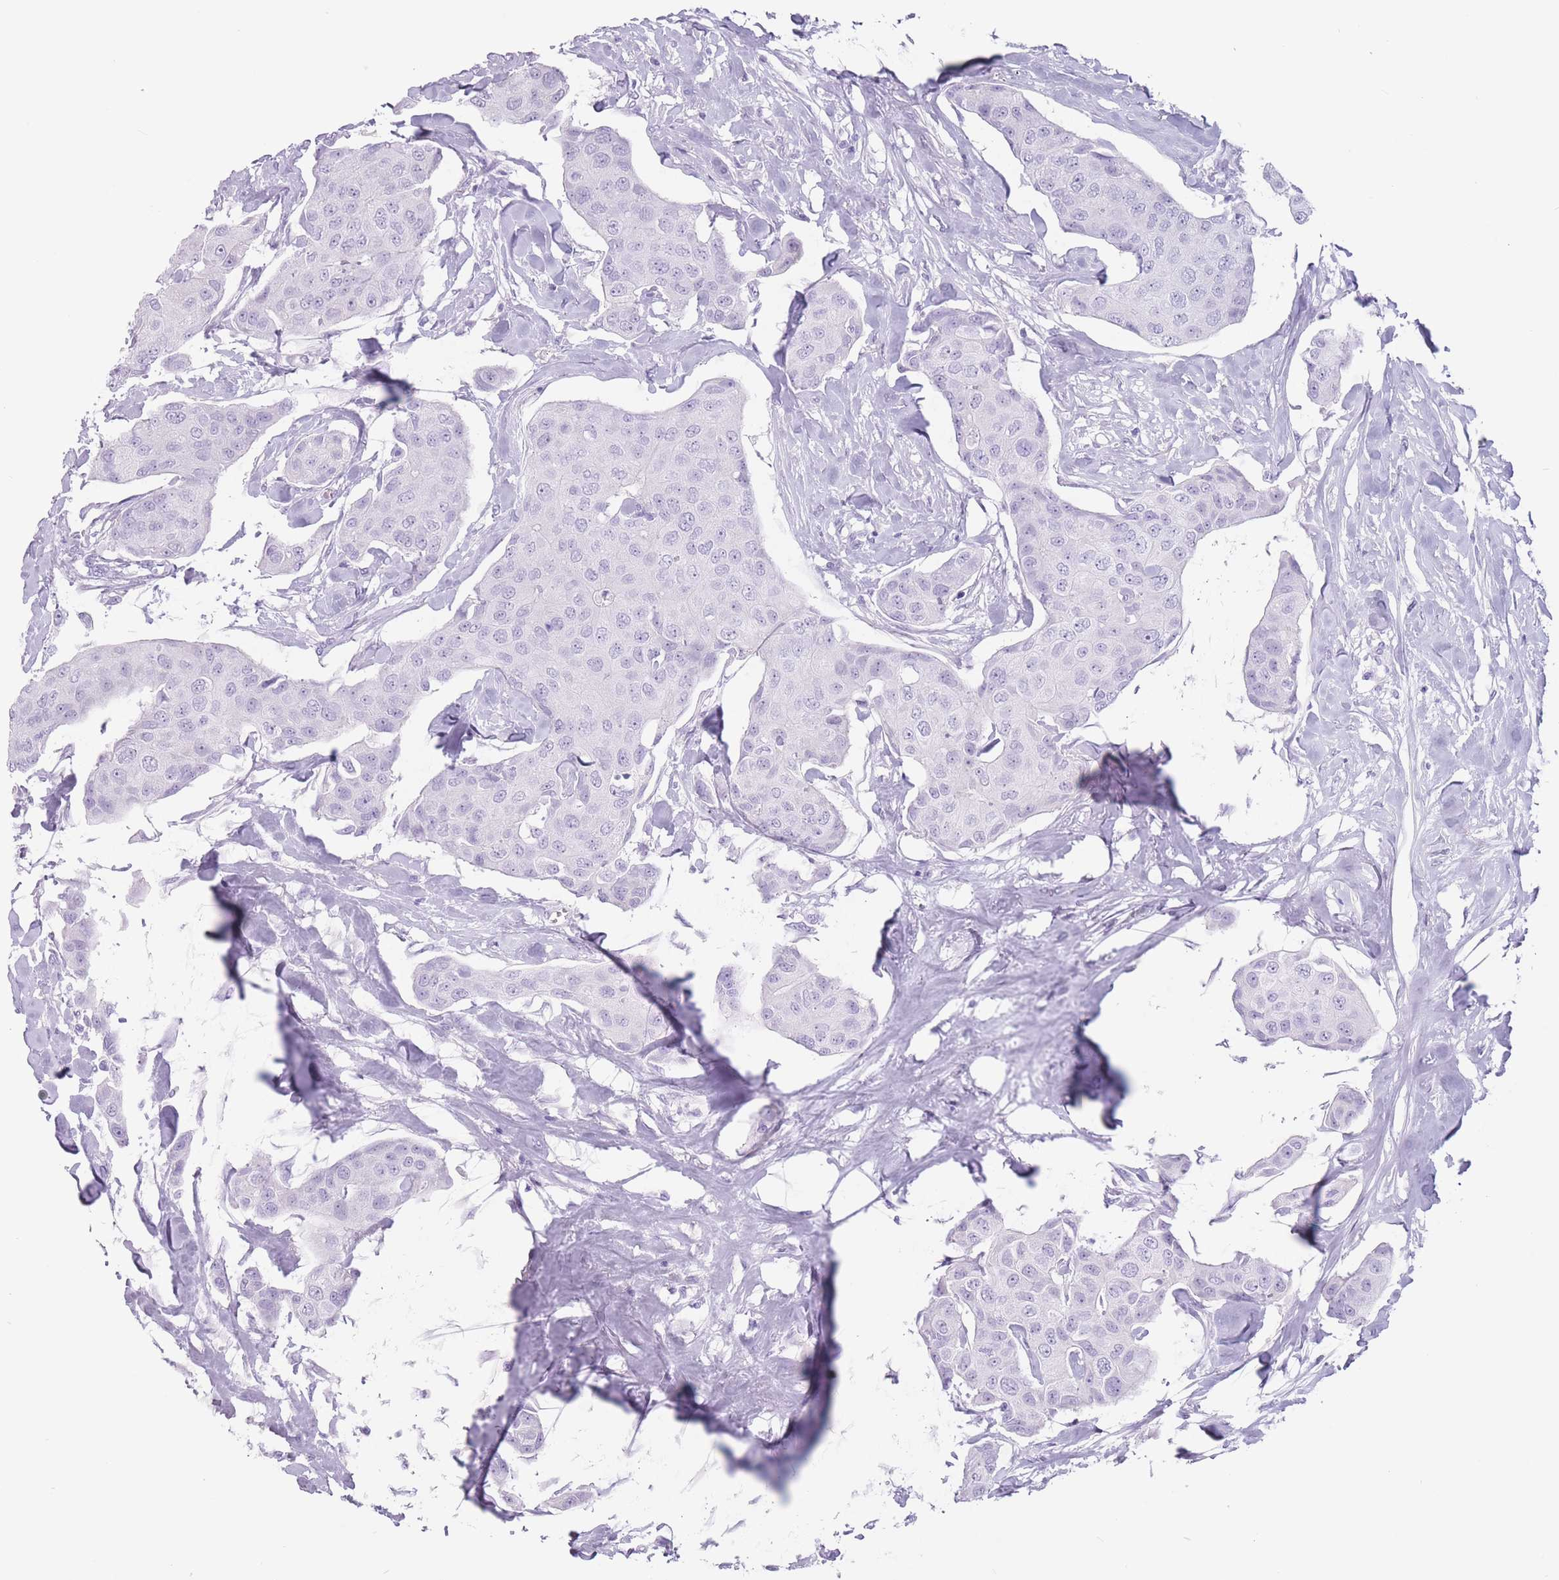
{"staining": {"intensity": "negative", "quantity": "none", "location": "none"}, "tissue": "breast cancer", "cell_type": "Tumor cells", "image_type": "cancer", "snomed": [{"axis": "morphology", "description": "Duct carcinoma"}, {"axis": "topography", "description": "Breast"}, {"axis": "topography", "description": "Lymph node"}], "caption": "Tumor cells show no significant protein positivity in breast infiltrating ductal carcinoma.", "gene": "PNMA3", "patient": {"sex": "female", "age": 80}}